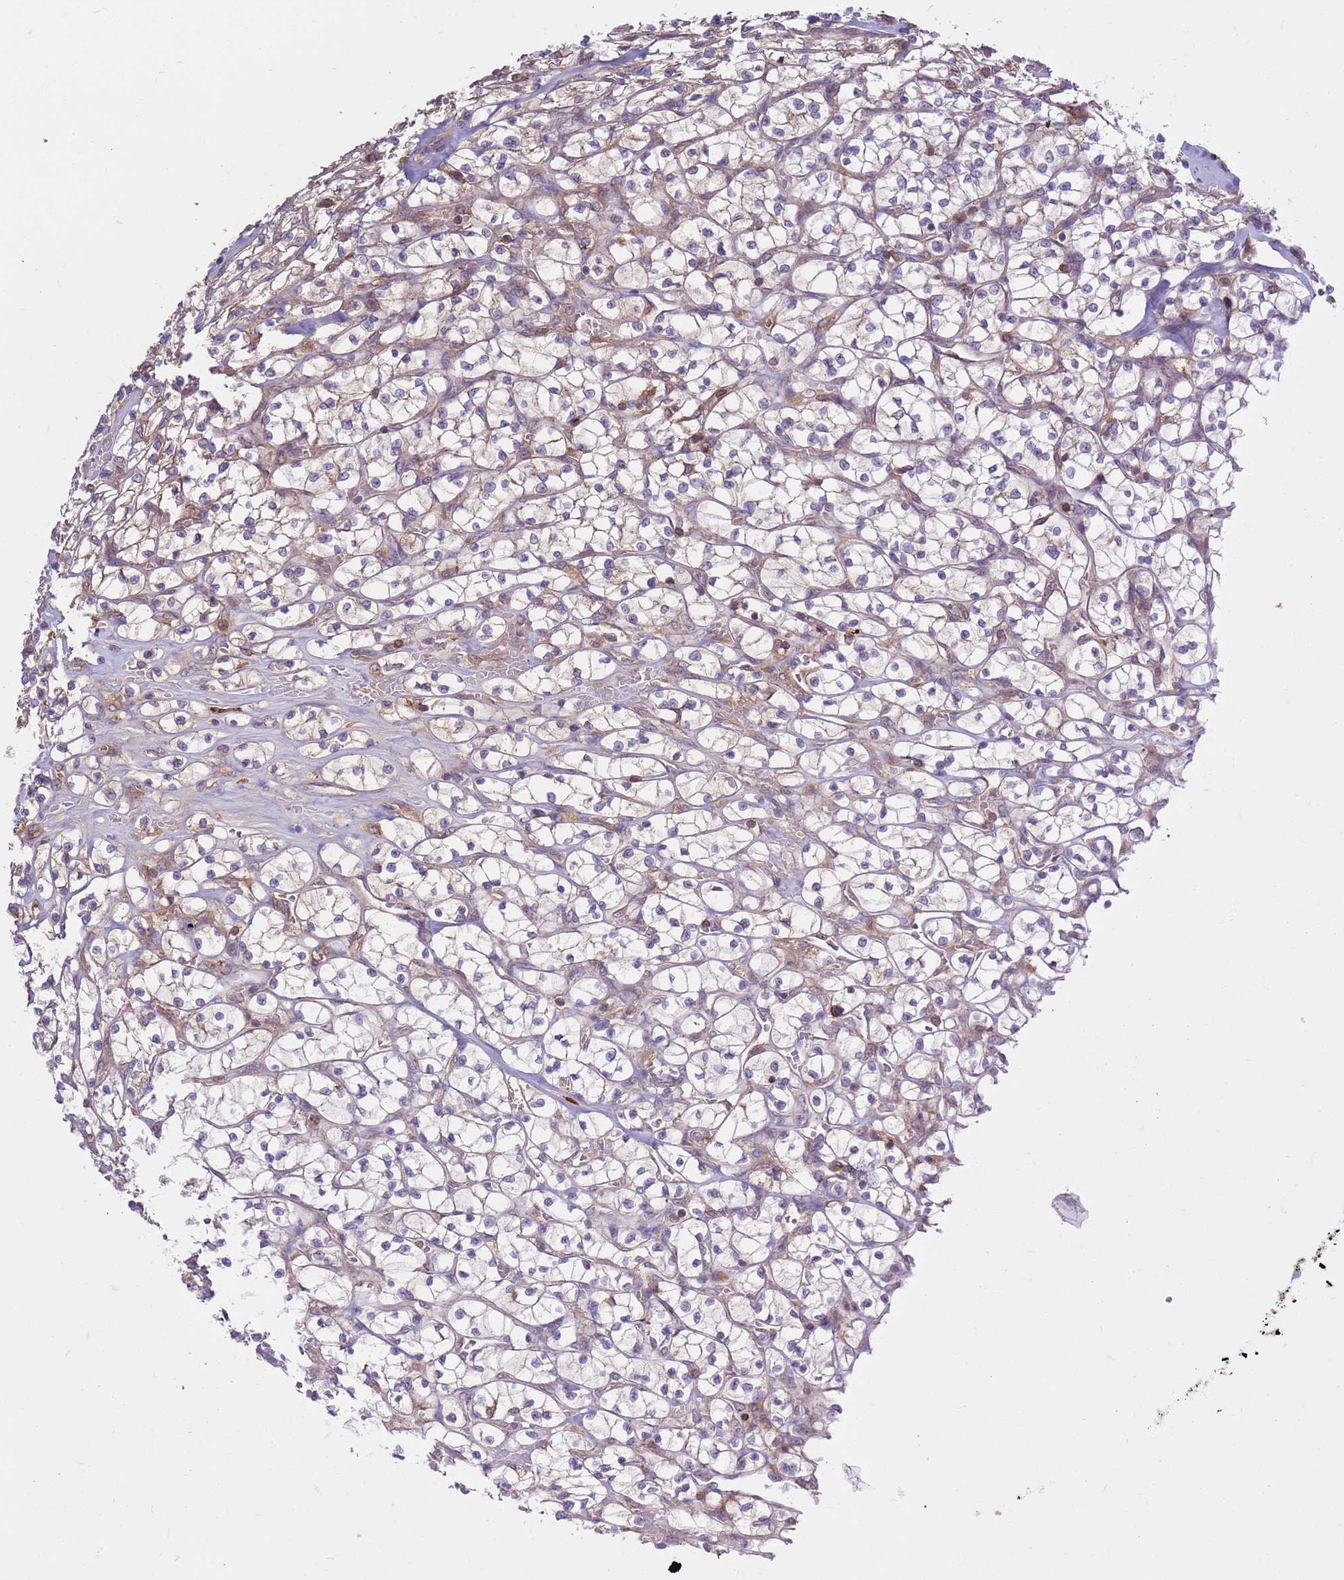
{"staining": {"intensity": "negative", "quantity": "none", "location": "none"}, "tissue": "renal cancer", "cell_type": "Tumor cells", "image_type": "cancer", "snomed": [{"axis": "morphology", "description": "Adenocarcinoma, NOS"}, {"axis": "topography", "description": "Kidney"}], "caption": "Micrograph shows no protein positivity in tumor cells of renal cancer (adenocarcinoma) tissue.", "gene": "ZNF624", "patient": {"sex": "female", "age": 64}}